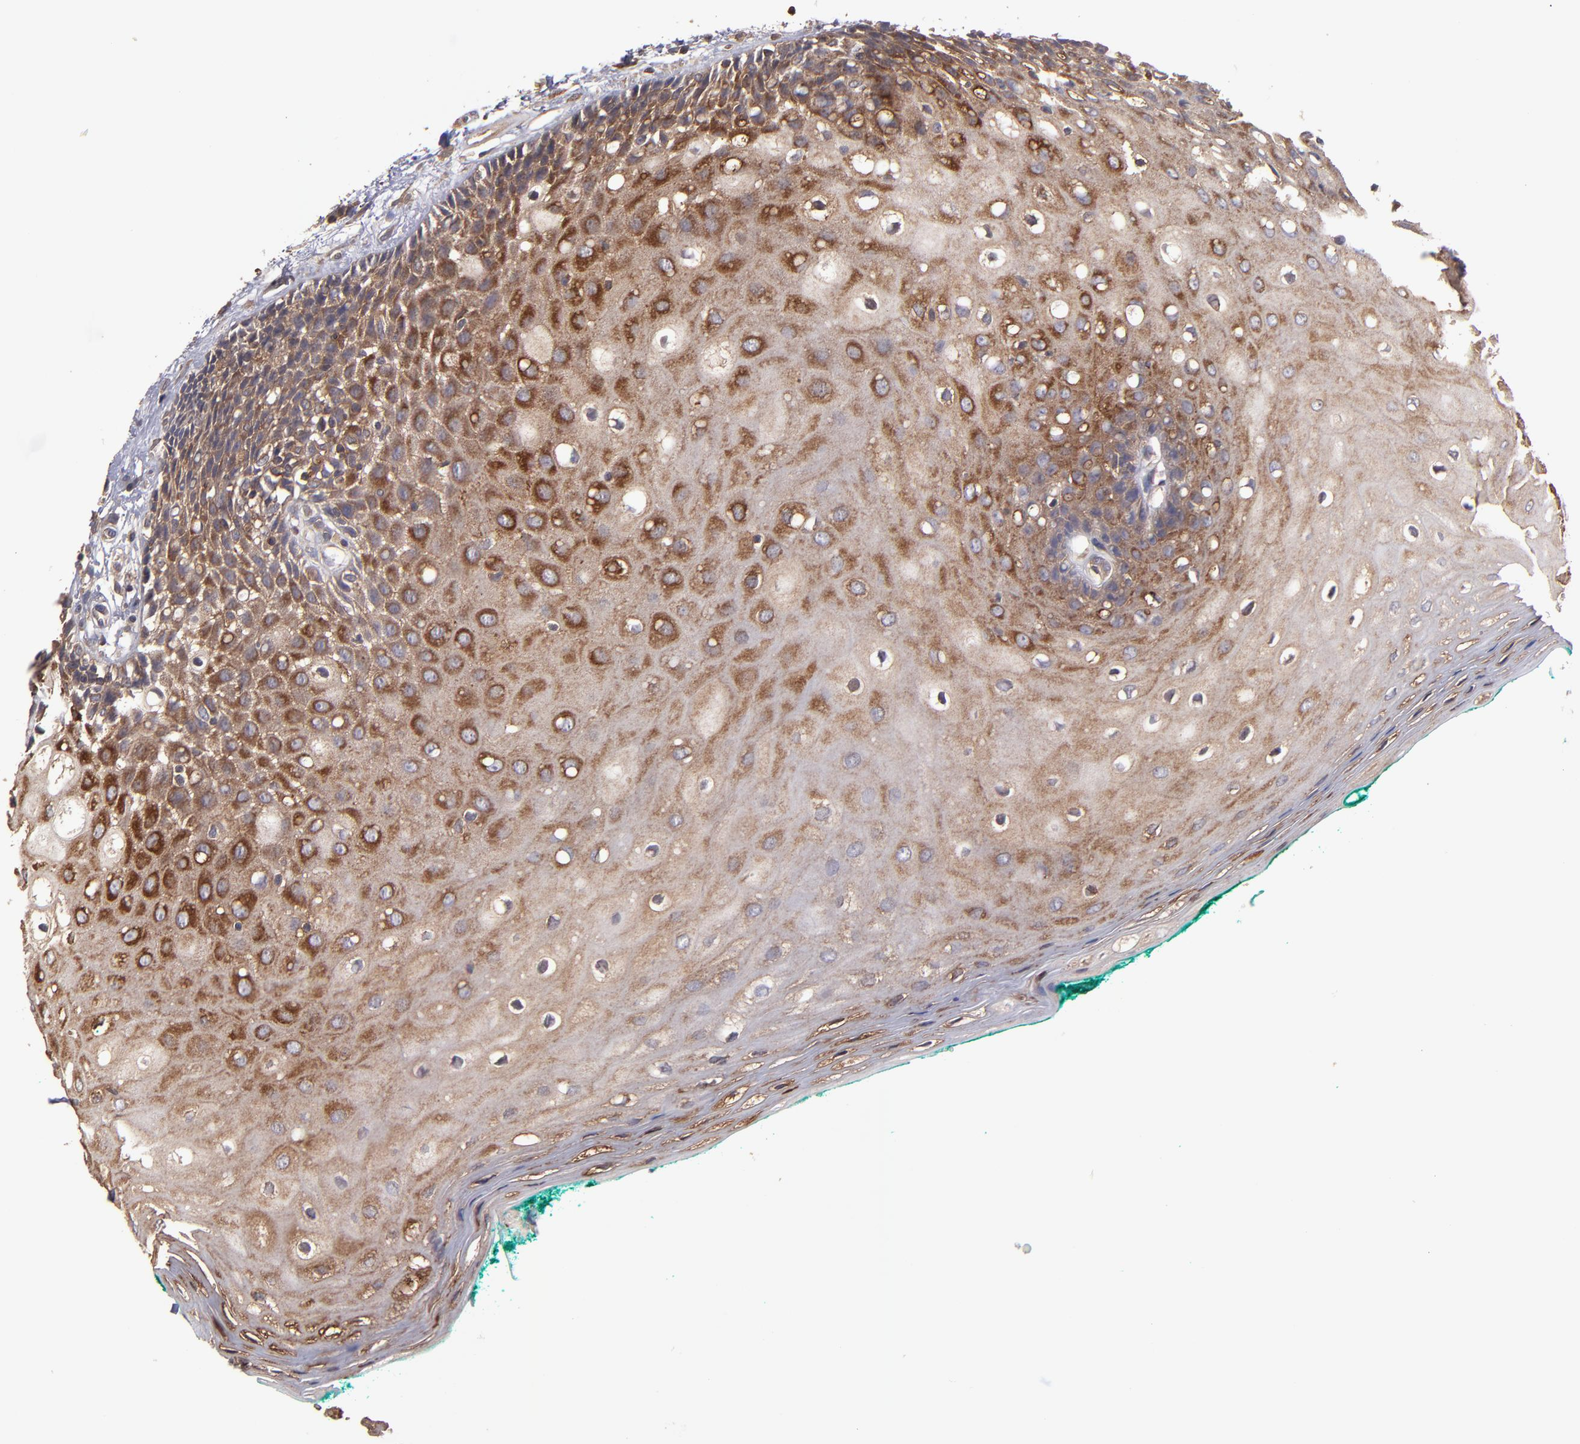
{"staining": {"intensity": "strong", "quantity": ">75%", "location": "cytoplasmic/membranous"}, "tissue": "oral mucosa", "cell_type": "Squamous epithelial cells", "image_type": "normal", "snomed": [{"axis": "morphology", "description": "Normal tissue, NOS"}, {"axis": "morphology", "description": "Squamous cell carcinoma, NOS"}, {"axis": "topography", "description": "Skeletal muscle"}, {"axis": "topography", "description": "Oral tissue"}, {"axis": "topography", "description": "Head-Neck"}], "caption": "An image showing strong cytoplasmic/membranous staining in about >75% of squamous epithelial cells in normal oral mucosa, as visualized by brown immunohistochemical staining.", "gene": "NF2", "patient": {"sex": "female", "age": 84}}